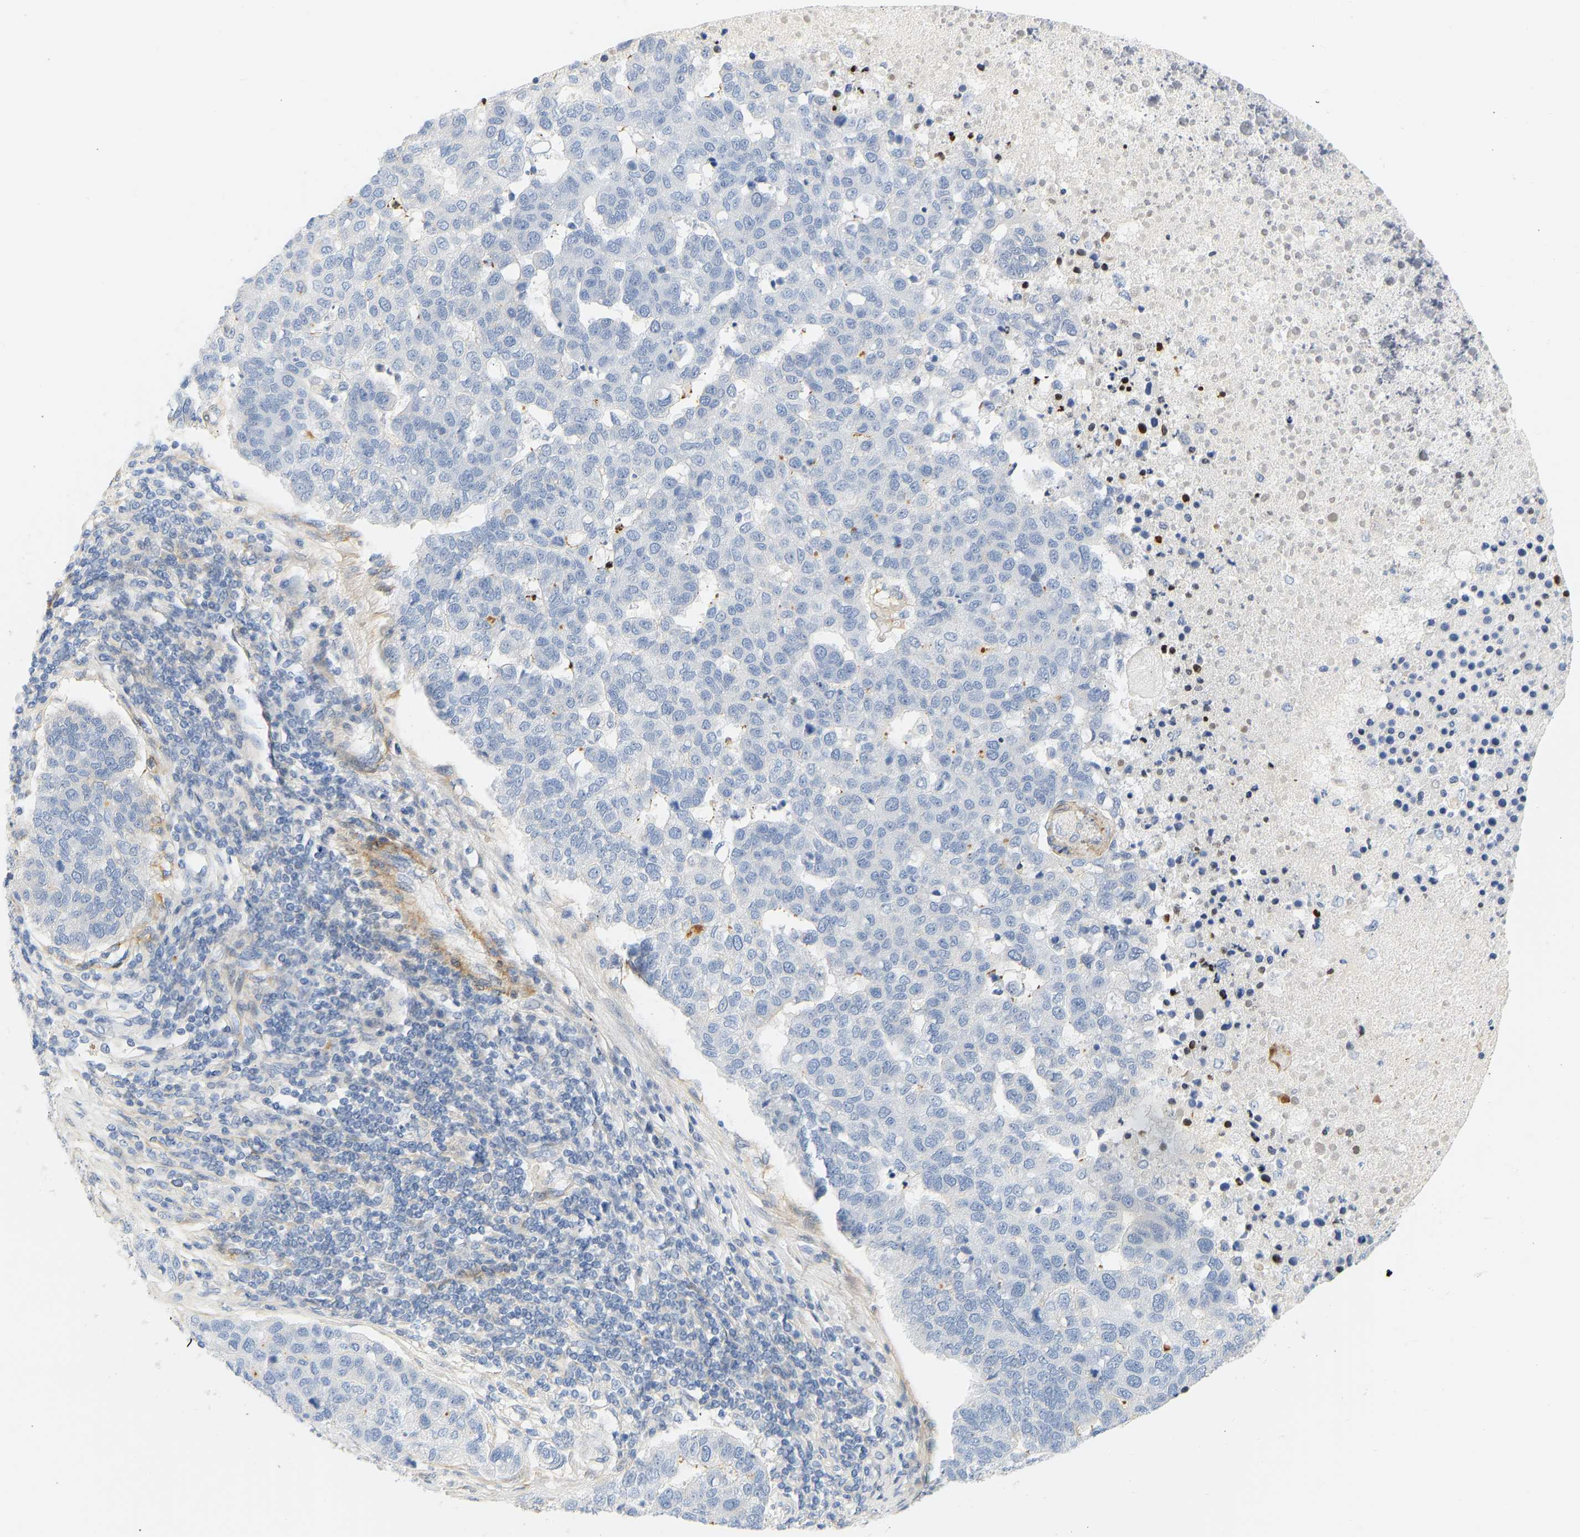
{"staining": {"intensity": "negative", "quantity": "none", "location": "none"}, "tissue": "pancreatic cancer", "cell_type": "Tumor cells", "image_type": "cancer", "snomed": [{"axis": "morphology", "description": "Adenocarcinoma, NOS"}, {"axis": "topography", "description": "Pancreas"}], "caption": "DAB (3,3'-diaminobenzidine) immunohistochemical staining of human pancreatic adenocarcinoma shows no significant expression in tumor cells.", "gene": "SLC30A7", "patient": {"sex": "female", "age": 61}}